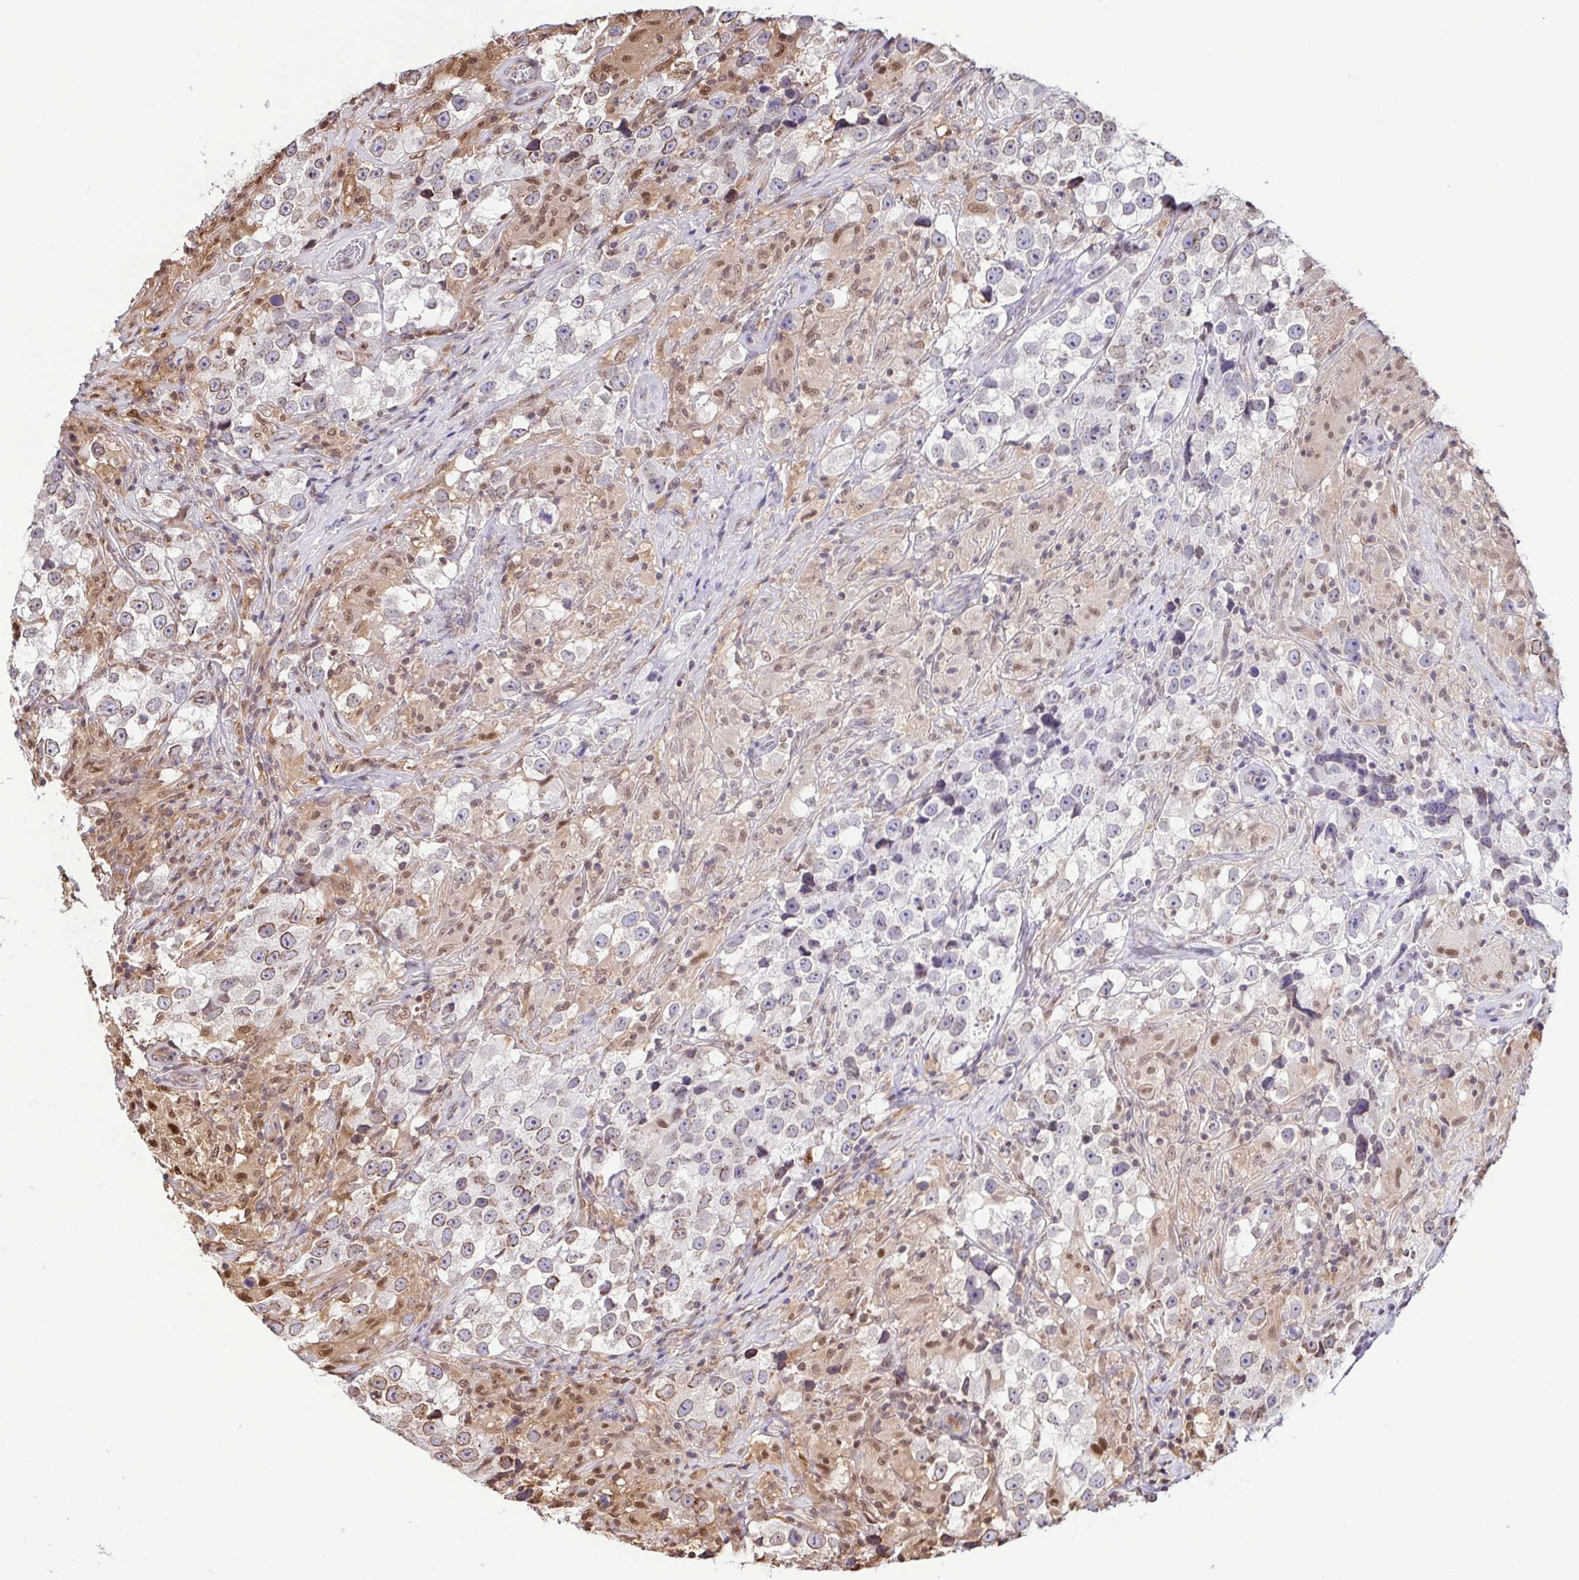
{"staining": {"intensity": "weak", "quantity": "<25%", "location": "cytoplasmic/membranous,nuclear"}, "tissue": "testis cancer", "cell_type": "Tumor cells", "image_type": "cancer", "snomed": [{"axis": "morphology", "description": "Seminoma, NOS"}, {"axis": "topography", "description": "Testis"}], "caption": "An immunohistochemistry micrograph of testis seminoma is shown. There is no staining in tumor cells of testis seminoma. Nuclei are stained in blue.", "gene": "PSMB9", "patient": {"sex": "male", "age": 46}}